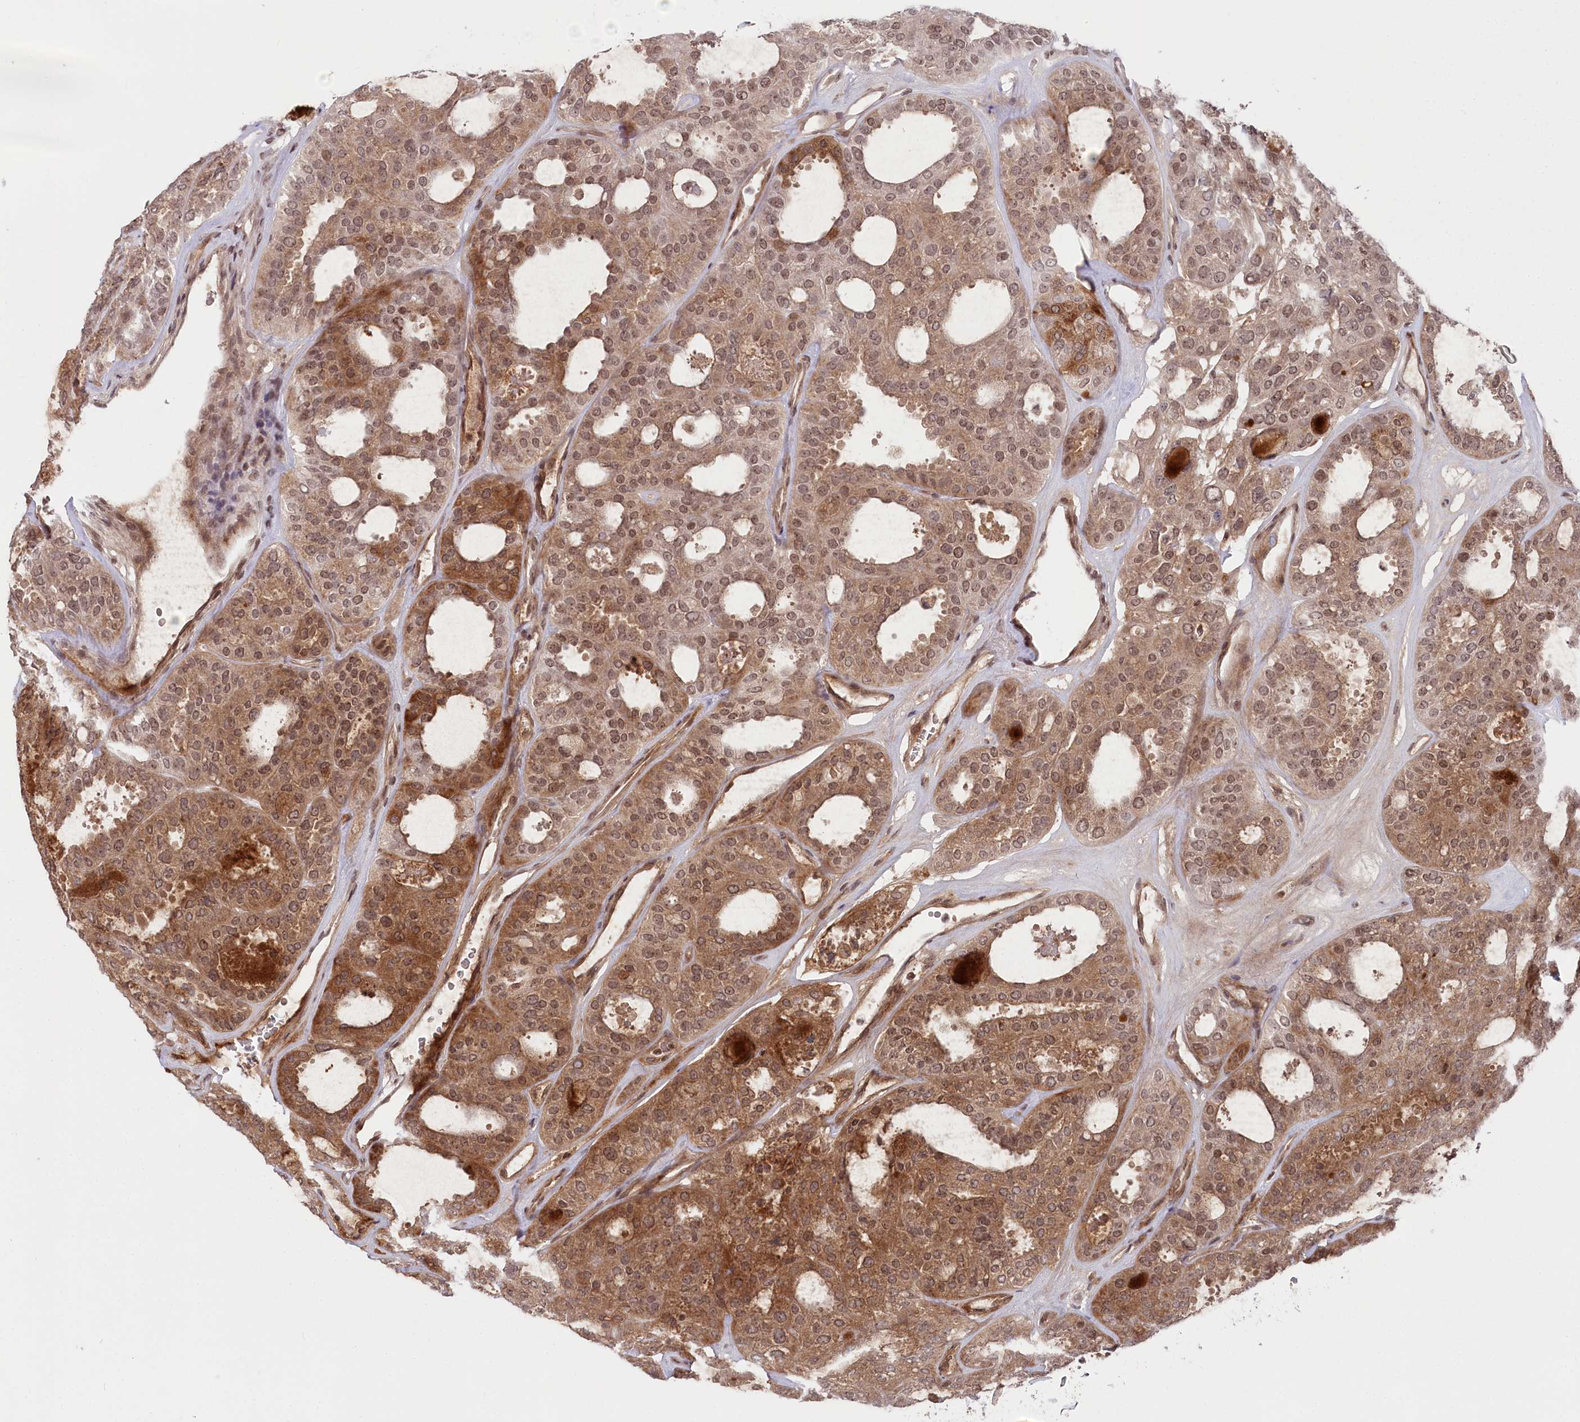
{"staining": {"intensity": "moderate", "quantity": ">75%", "location": "cytoplasmic/membranous,nuclear"}, "tissue": "thyroid cancer", "cell_type": "Tumor cells", "image_type": "cancer", "snomed": [{"axis": "morphology", "description": "Follicular adenoma carcinoma, NOS"}, {"axis": "topography", "description": "Thyroid gland"}], "caption": "Immunohistochemical staining of thyroid follicular adenoma carcinoma exhibits medium levels of moderate cytoplasmic/membranous and nuclear expression in approximately >75% of tumor cells.", "gene": "CGGBP1", "patient": {"sex": "male", "age": 75}}